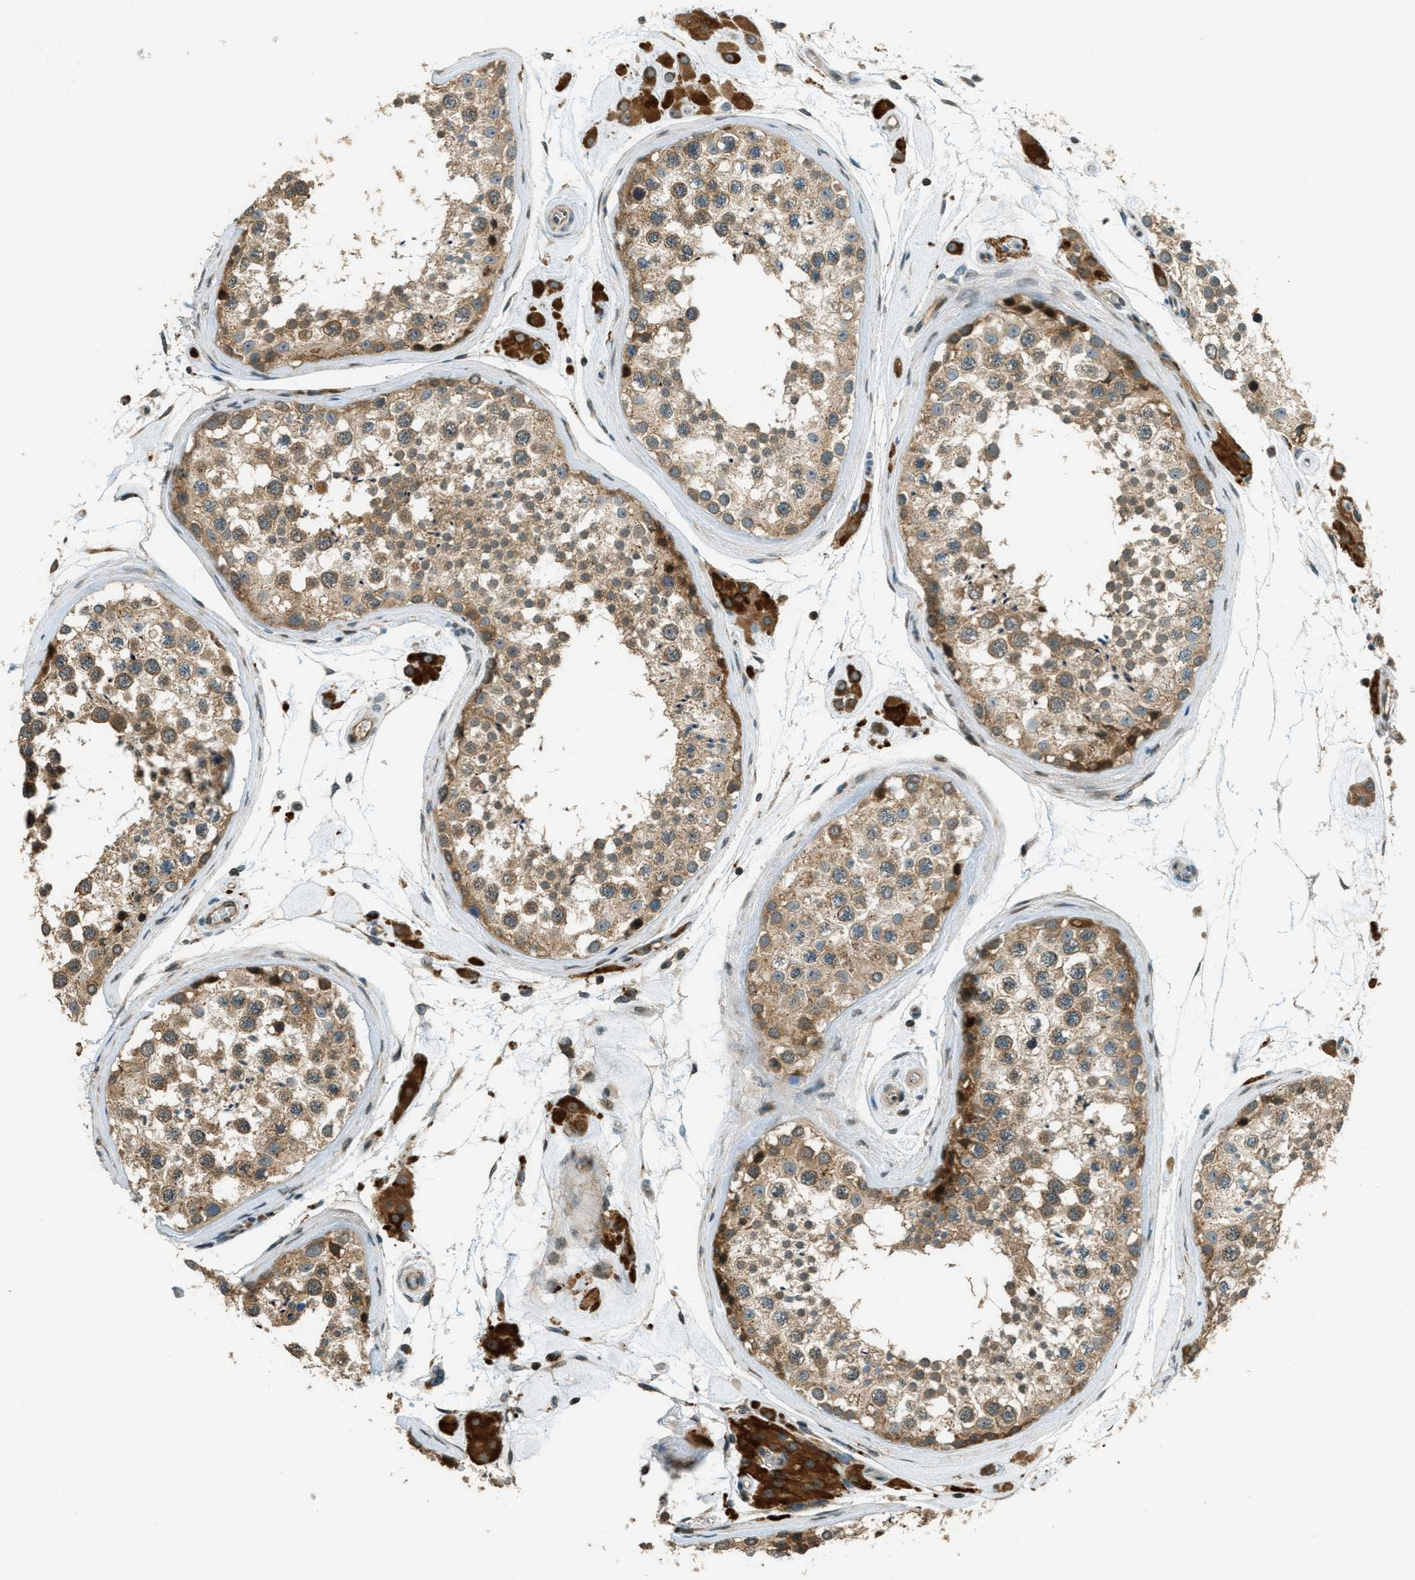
{"staining": {"intensity": "moderate", "quantity": ">75%", "location": "cytoplasmic/membranous"}, "tissue": "testis", "cell_type": "Cells in seminiferous ducts", "image_type": "normal", "snomed": [{"axis": "morphology", "description": "Normal tissue, NOS"}, {"axis": "topography", "description": "Testis"}], "caption": "Immunohistochemical staining of unremarkable human testis exhibits medium levels of moderate cytoplasmic/membranous staining in about >75% of cells in seminiferous ducts.", "gene": "PTPN23", "patient": {"sex": "male", "age": 46}}